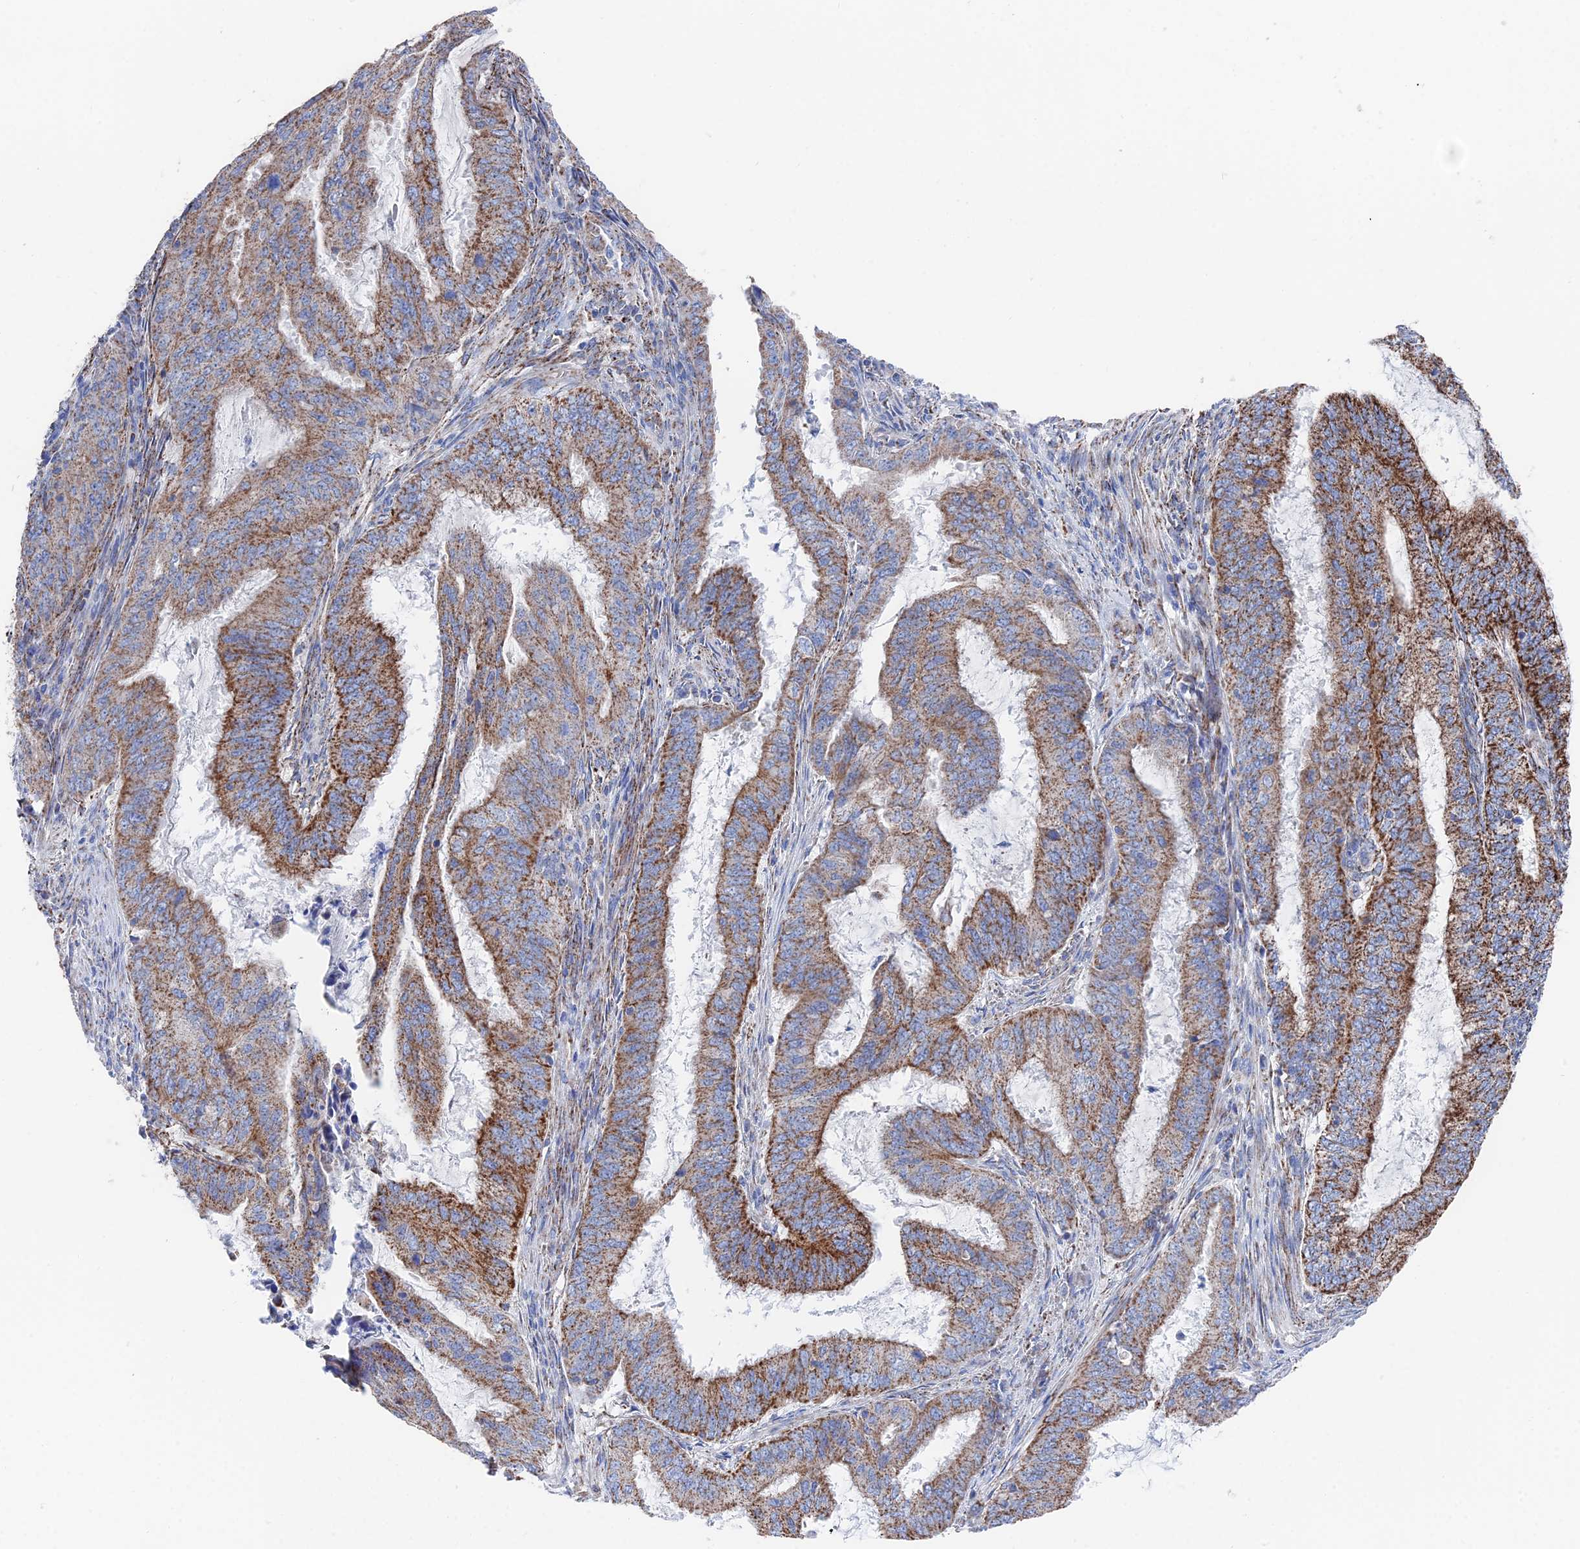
{"staining": {"intensity": "strong", "quantity": "25%-75%", "location": "cytoplasmic/membranous"}, "tissue": "endometrial cancer", "cell_type": "Tumor cells", "image_type": "cancer", "snomed": [{"axis": "morphology", "description": "Adenocarcinoma, NOS"}, {"axis": "topography", "description": "Endometrium"}], "caption": "An image of endometrial cancer (adenocarcinoma) stained for a protein demonstrates strong cytoplasmic/membranous brown staining in tumor cells.", "gene": "IFT80", "patient": {"sex": "female", "age": 51}}